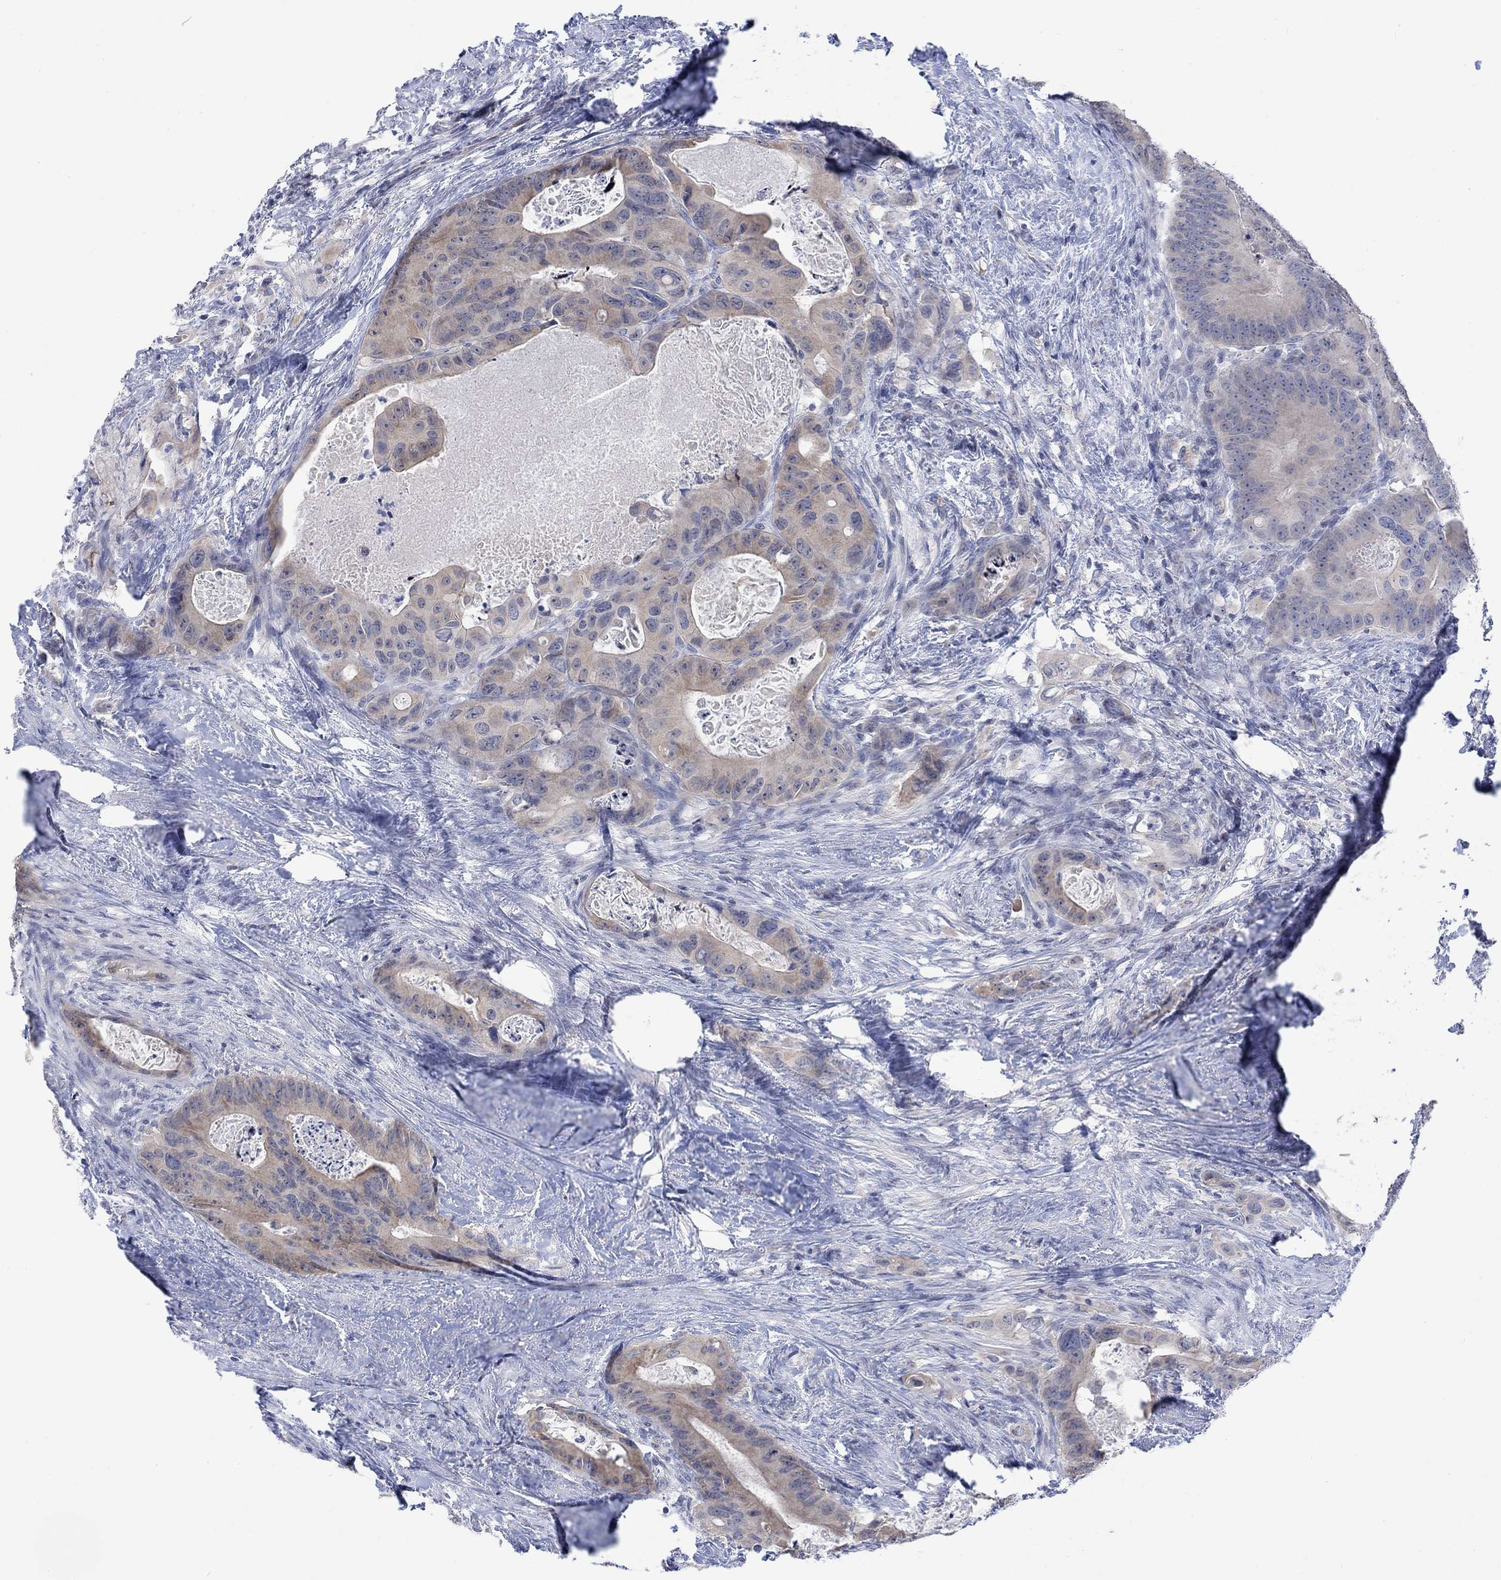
{"staining": {"intensity": "weak", "quantity": "25%-75%", "location": "cytoplasmic/membranous"}, "tissue": "colorectal cancer", "cell_type": "Tumor cells", "image_type": "cancer", "snomed": [{"axis": "morphology", "description": "Adenocarcinoma, NOS"}, {"axis": "topography", "description": "Rectum"}], "caption": "Immunohistochemistry (IHC) micrograph of human colorectal cancer stained for a protein (brown), which reveals low levels of weak cytoplasmic/membranous staining in about 25%-75% of tumor cells.", "gene": "DCX", "patient": {"sex": "male", "age": 64}}